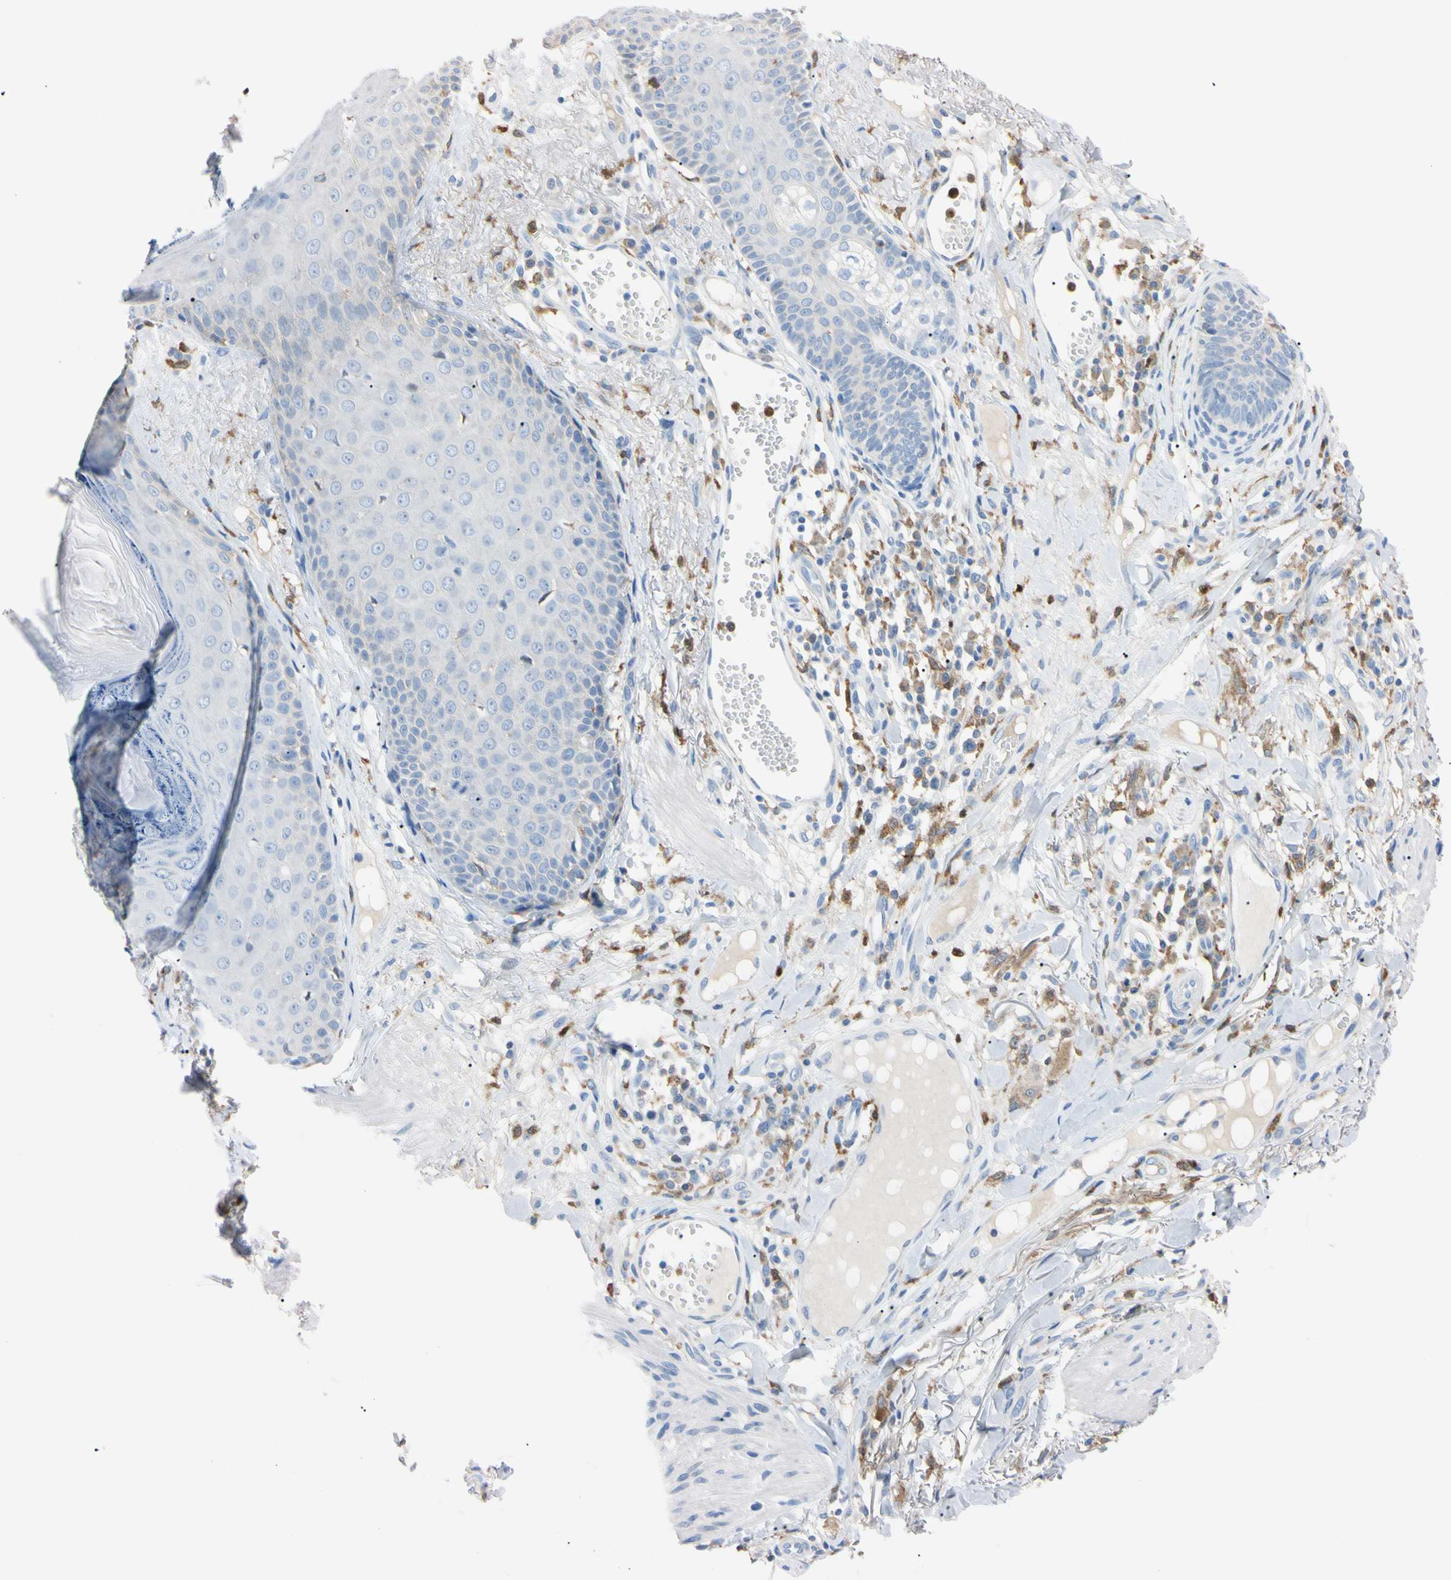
{"staining": {"intensity": "negative", "quantity": "none", "location": "none"}, "tissue": "skin cancer", "cell_type": "Tumor cells", "image_type": "cancer", "snomed": [{"axis": "morphology", "description": "Normal tissue, NOS"}, {"axis": "morphology", "description": "Basal cell carcinoma"}, {"axis": "topography", "description": "Skin"}], "caption": "There is no significant positivity in tumor cells of skin cancer (basal cell carcinoma).", "gene": "NCF4", "patient": {"sex": "male", "age": 52}}